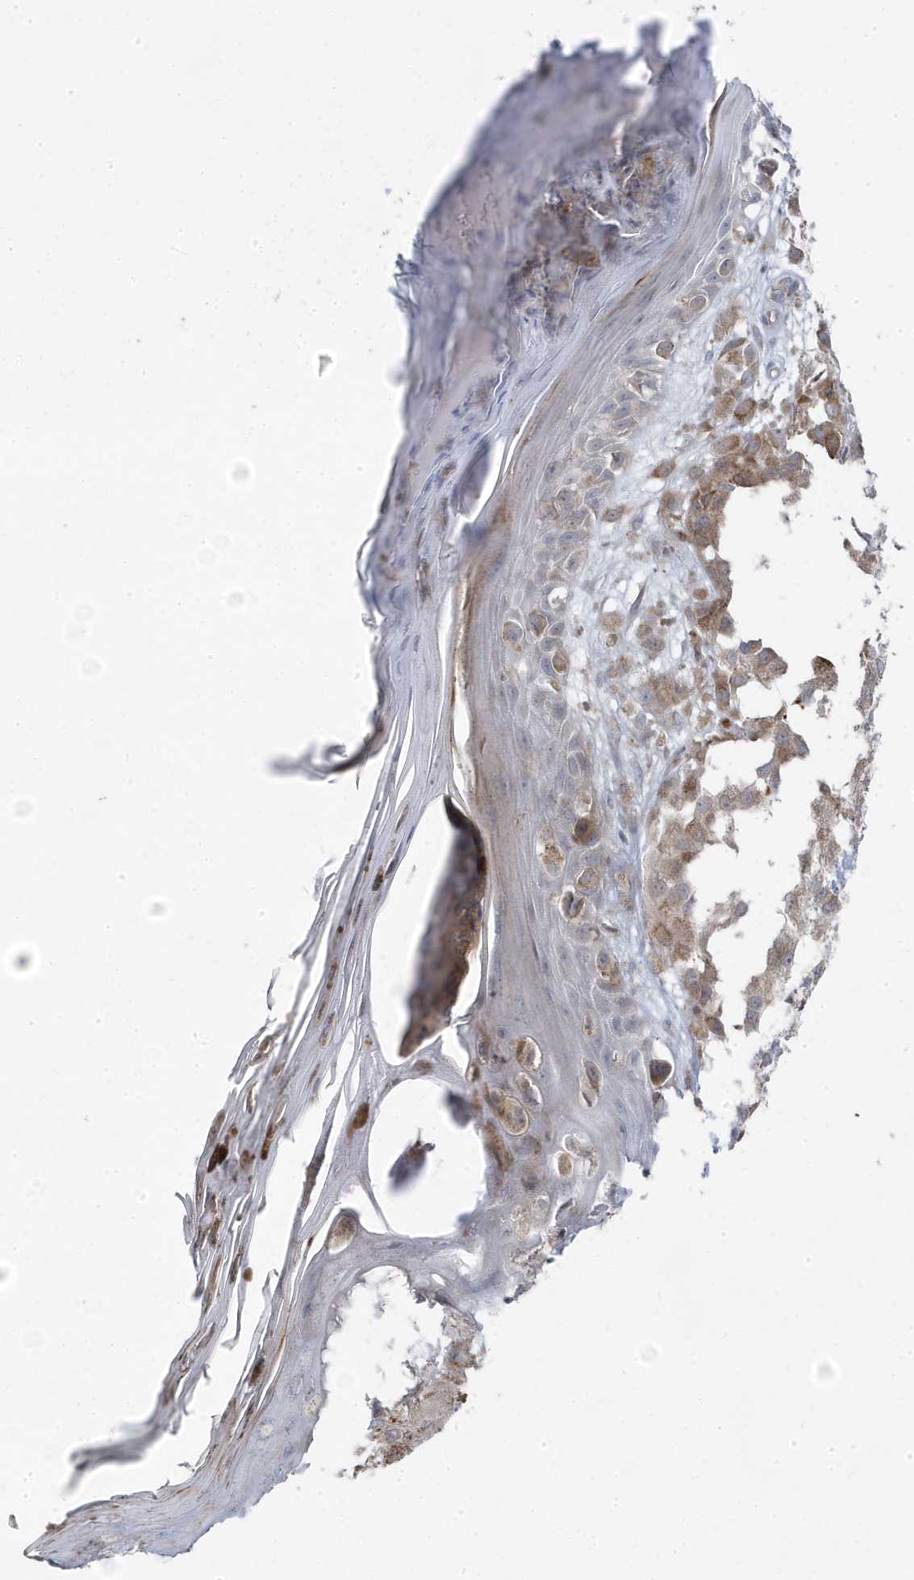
{"staining": {"intensity": "weak", "quantity": ">75%", "location": "cytoplasmic/membranous"}, "tissue": "melanoma", "cell_type": "Tumor cells", "image_type": "cancer", "snomed": [{"axis": "morphology", "description": "Malignant melanoma, NOS"}, {"axis": "topography", "description": "Skin of leg"}], "caption": "Melanoma tissue shows weak cytoplasmic/membranous staining in approximately >75% of tumor cells", "gene": "ZNF654", "patient": {"sex": "female", "age": 72}}